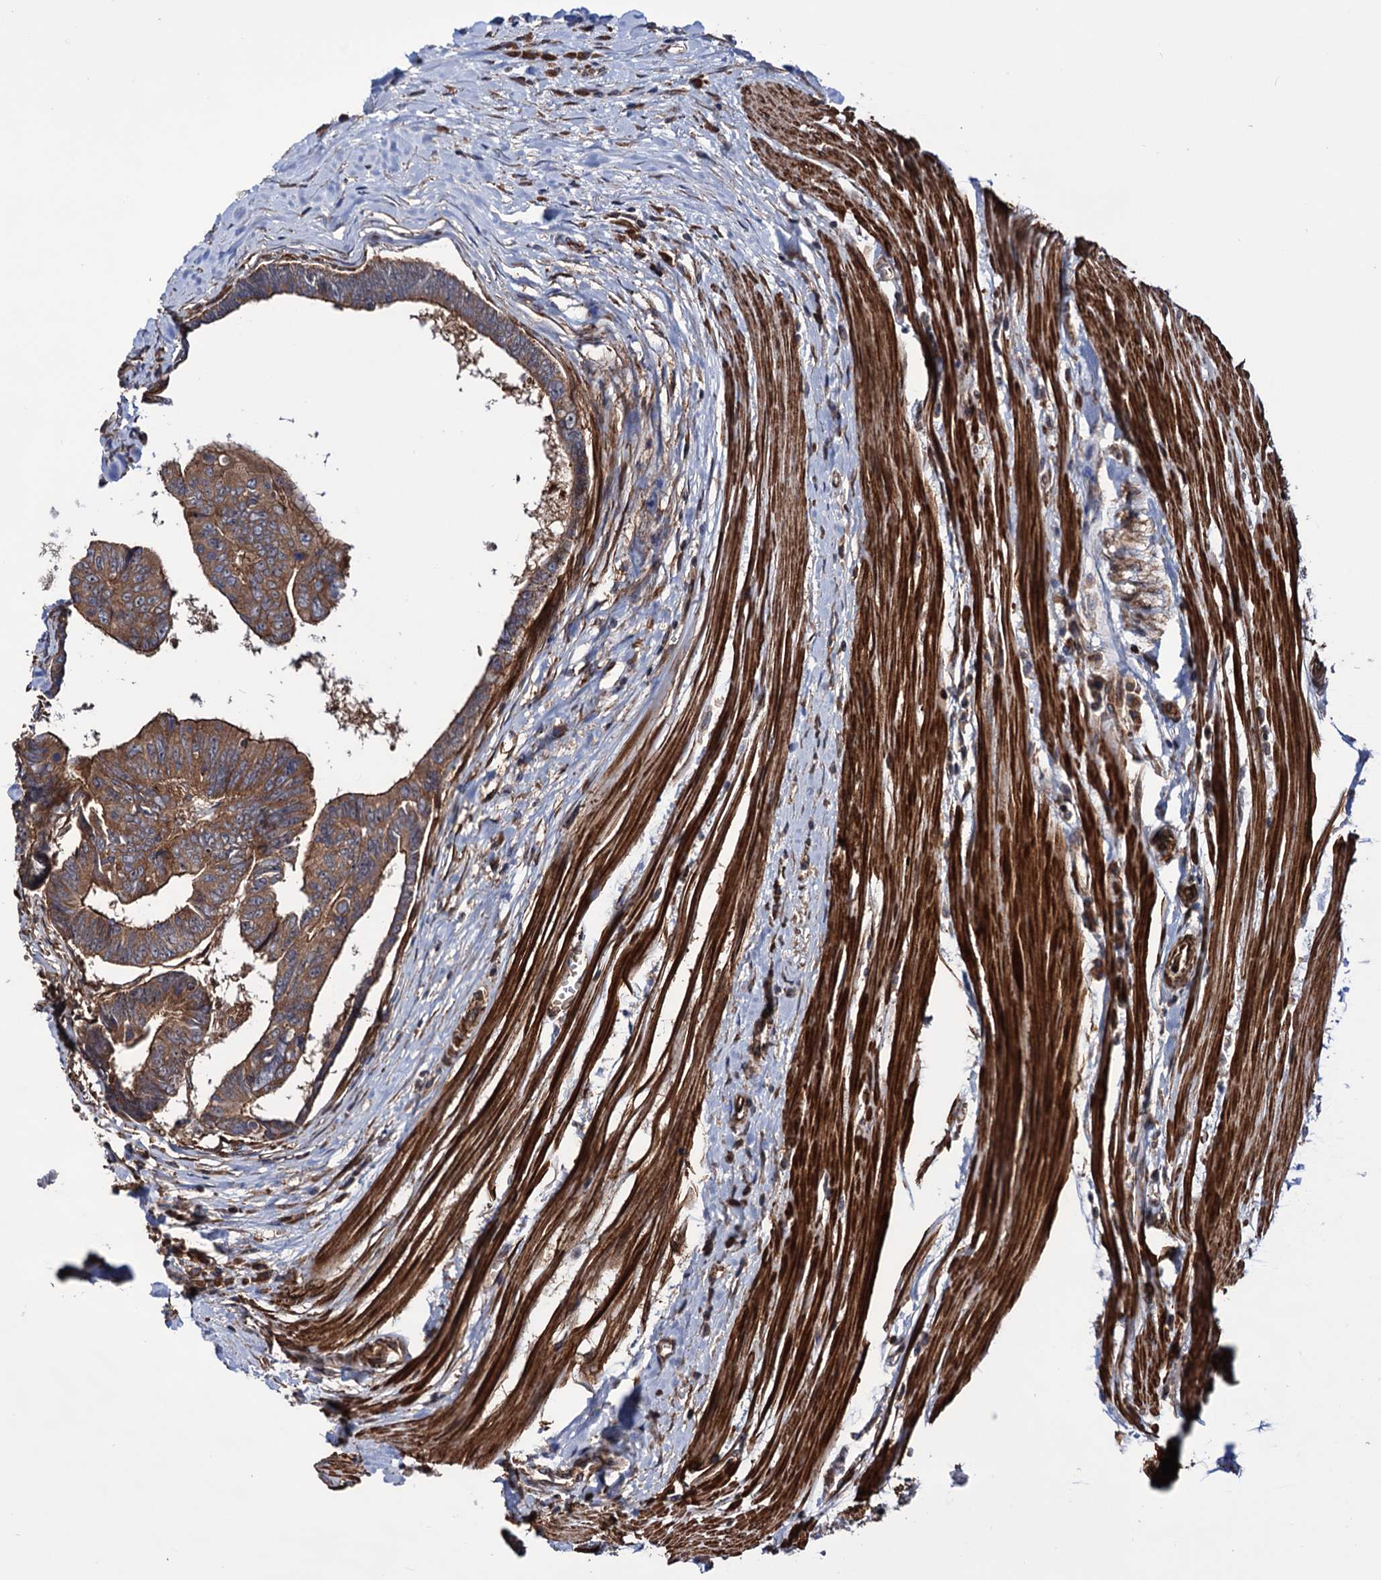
{"staining": {"intensity": "moderate", "quantity": ">75%", "location": "cytoplasmic/membranous"}, "tissue": "colorectal cancer", "cell_type": "Tumor cells", "image_type": "cancer", "snomed": [{"axis": "morphology", "description": "Adenocarcinoma, NOS"}, {"axis": "topography", "description": "Rectum"}], "caption": "IHC image of human adenocarcinoma (colorectal) stained for a protein (brown), which demonstrates medium levels of moderate cytoplasmic/membranous expression in approximately >75% of tumor cells.", "gene": "FERMT2", "patient": {"sex": "female", "age": 65}}